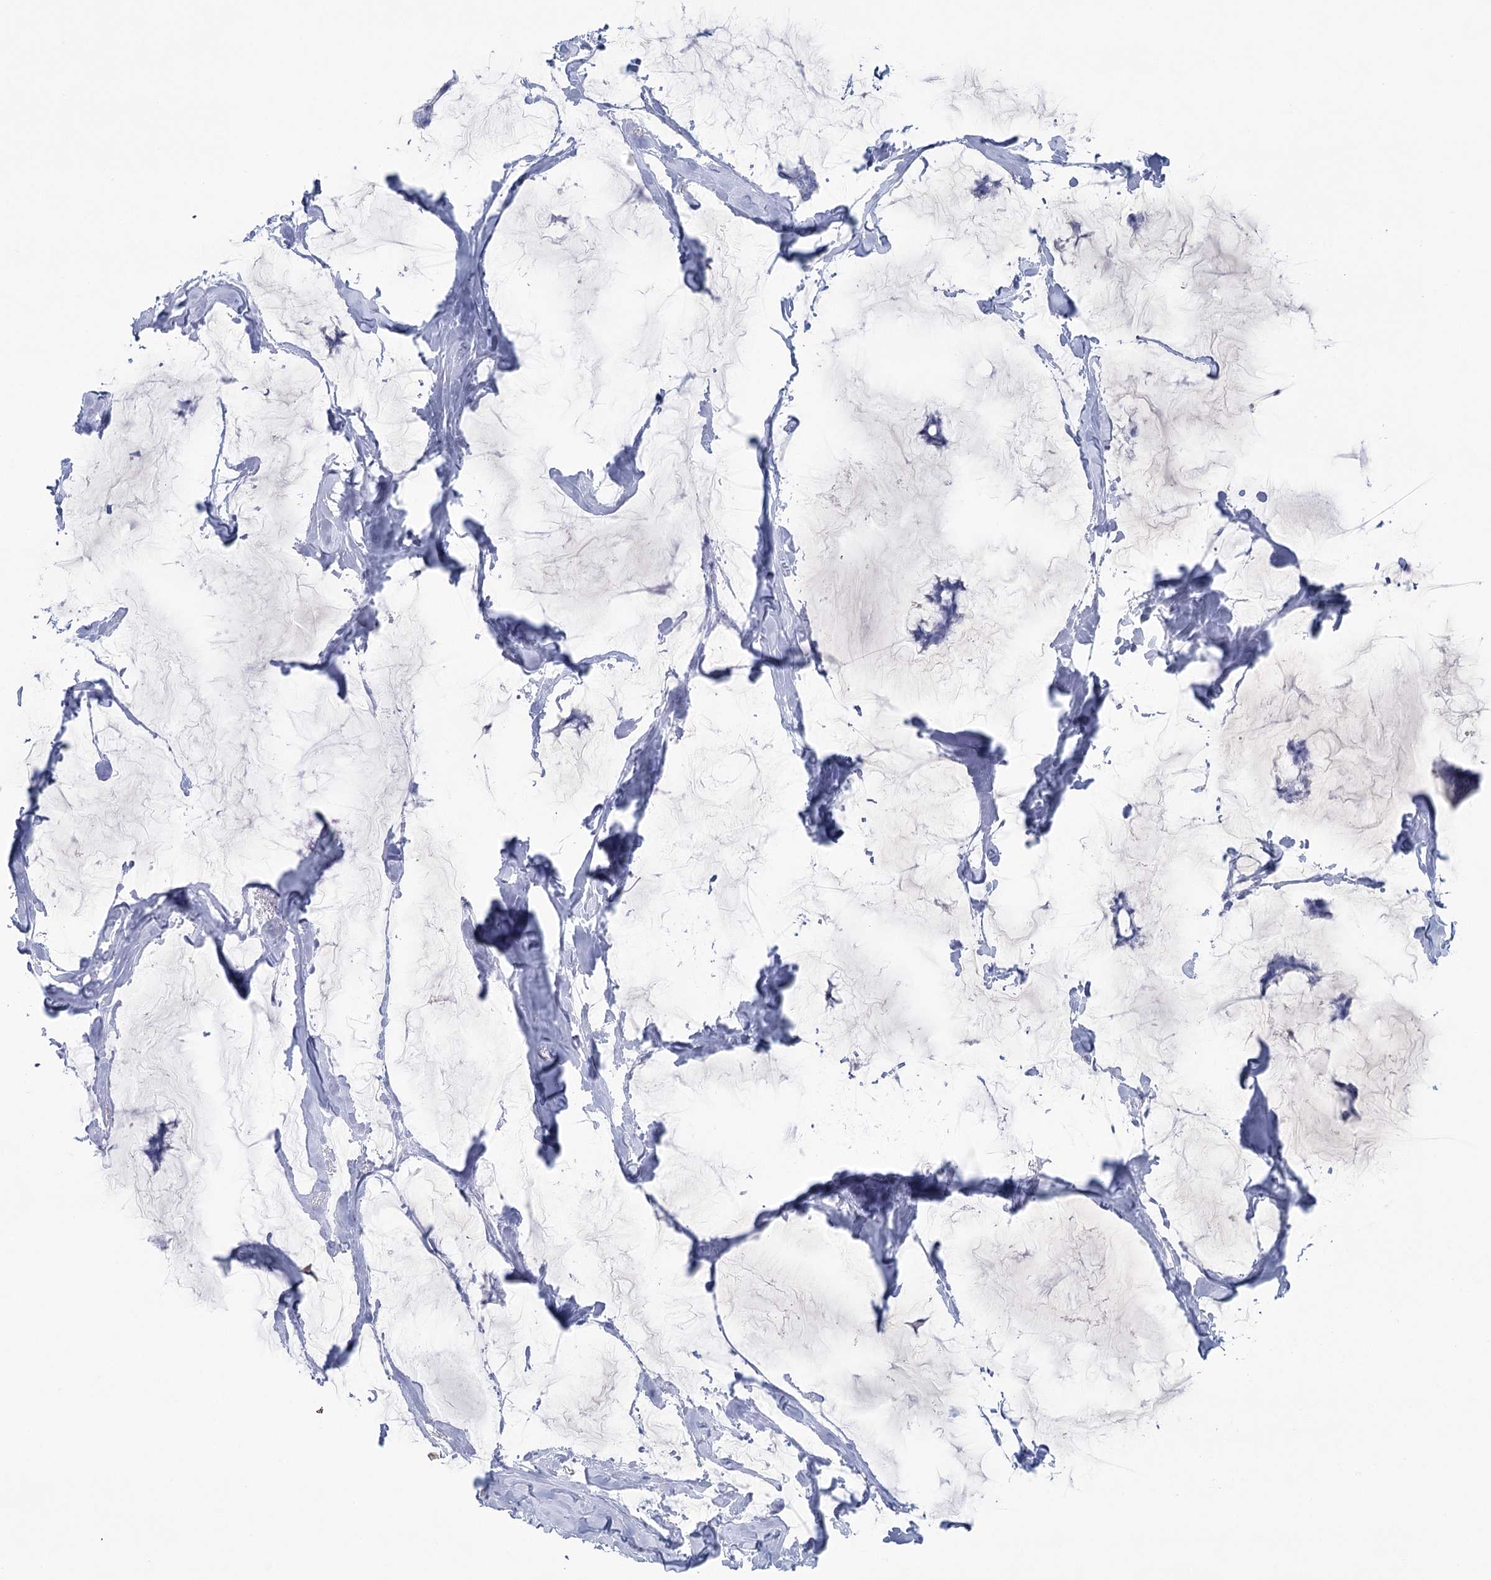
{"staining": {"intensity": "negative", "quantity": "none", "location": "none"}, "tissue": "breast cancer", "cell_type": "Tumor cells", "image_type": "cancer", "snomed": [{"axis": "morphology", "description": "Duct carcinoma"}, {"axis": "topography", "description": "Breast"}], "caption": "Immunohistochemistry of breast cancer exhibits no staining in tumor cells.", "gene": "CCDC88A", "patient": {"sex": "female", "age": 93}}